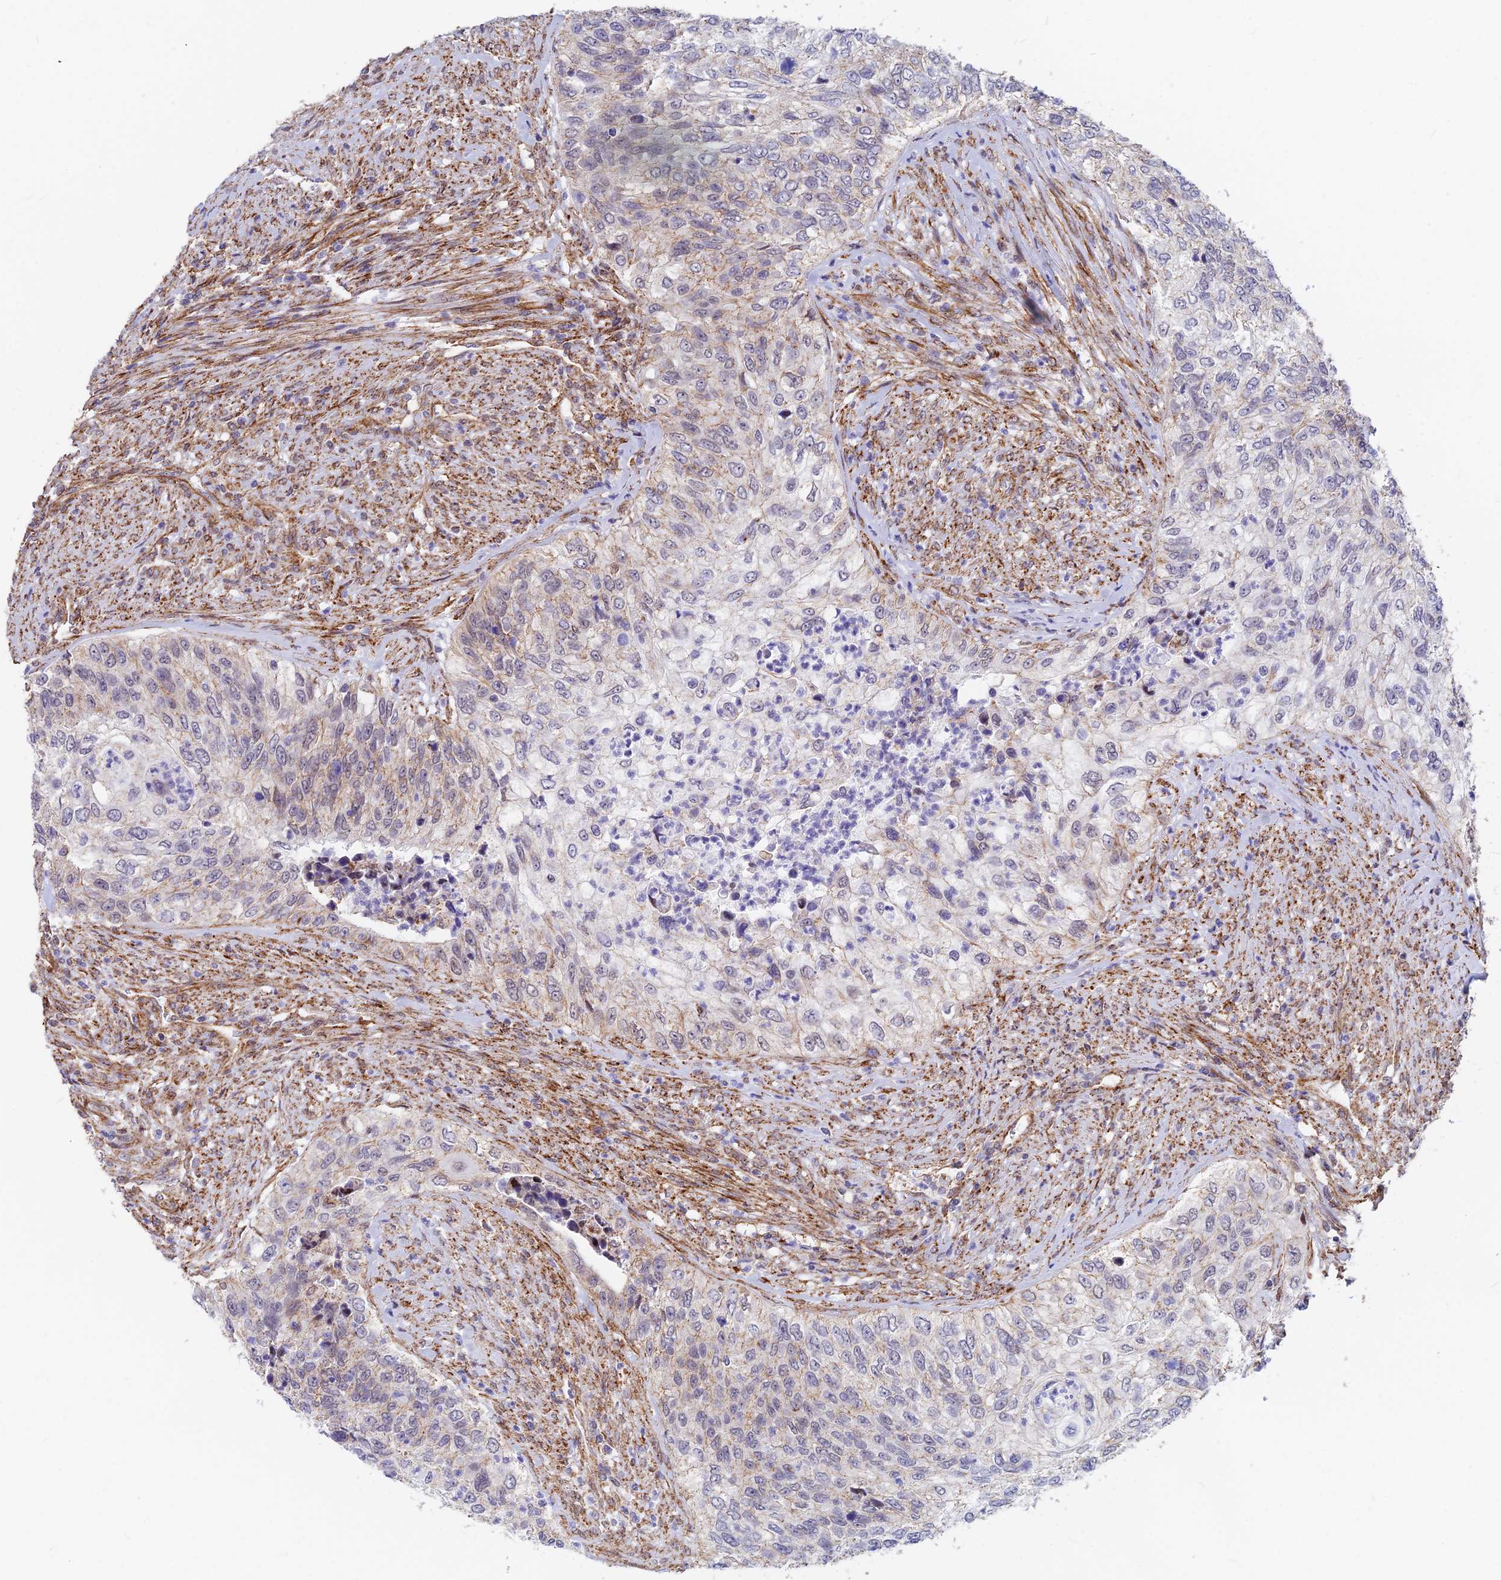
{"staining": {"intensity": "weak", "quantity": "25%-75%", "location": "cytoplasmic/membranous"}, "tissue": "urothelial cancer", "cell_type": "Tumor cells", "image_type": "cancer", "snomed": [{"axis": "morphology", "description": "Urothelial carcinoma, High grade"}, {"axis": "topography", "description": "Urinary bladder"}], "caption": "Immunohistochemical staining of human high-grade urothelial carcinoma reveals weak cytoplasmic/membranous protein positivity in about 25%-75% of tumor cells.", "gene": "VSTM2L", "patient": {"sex": "female", "age": 60}}